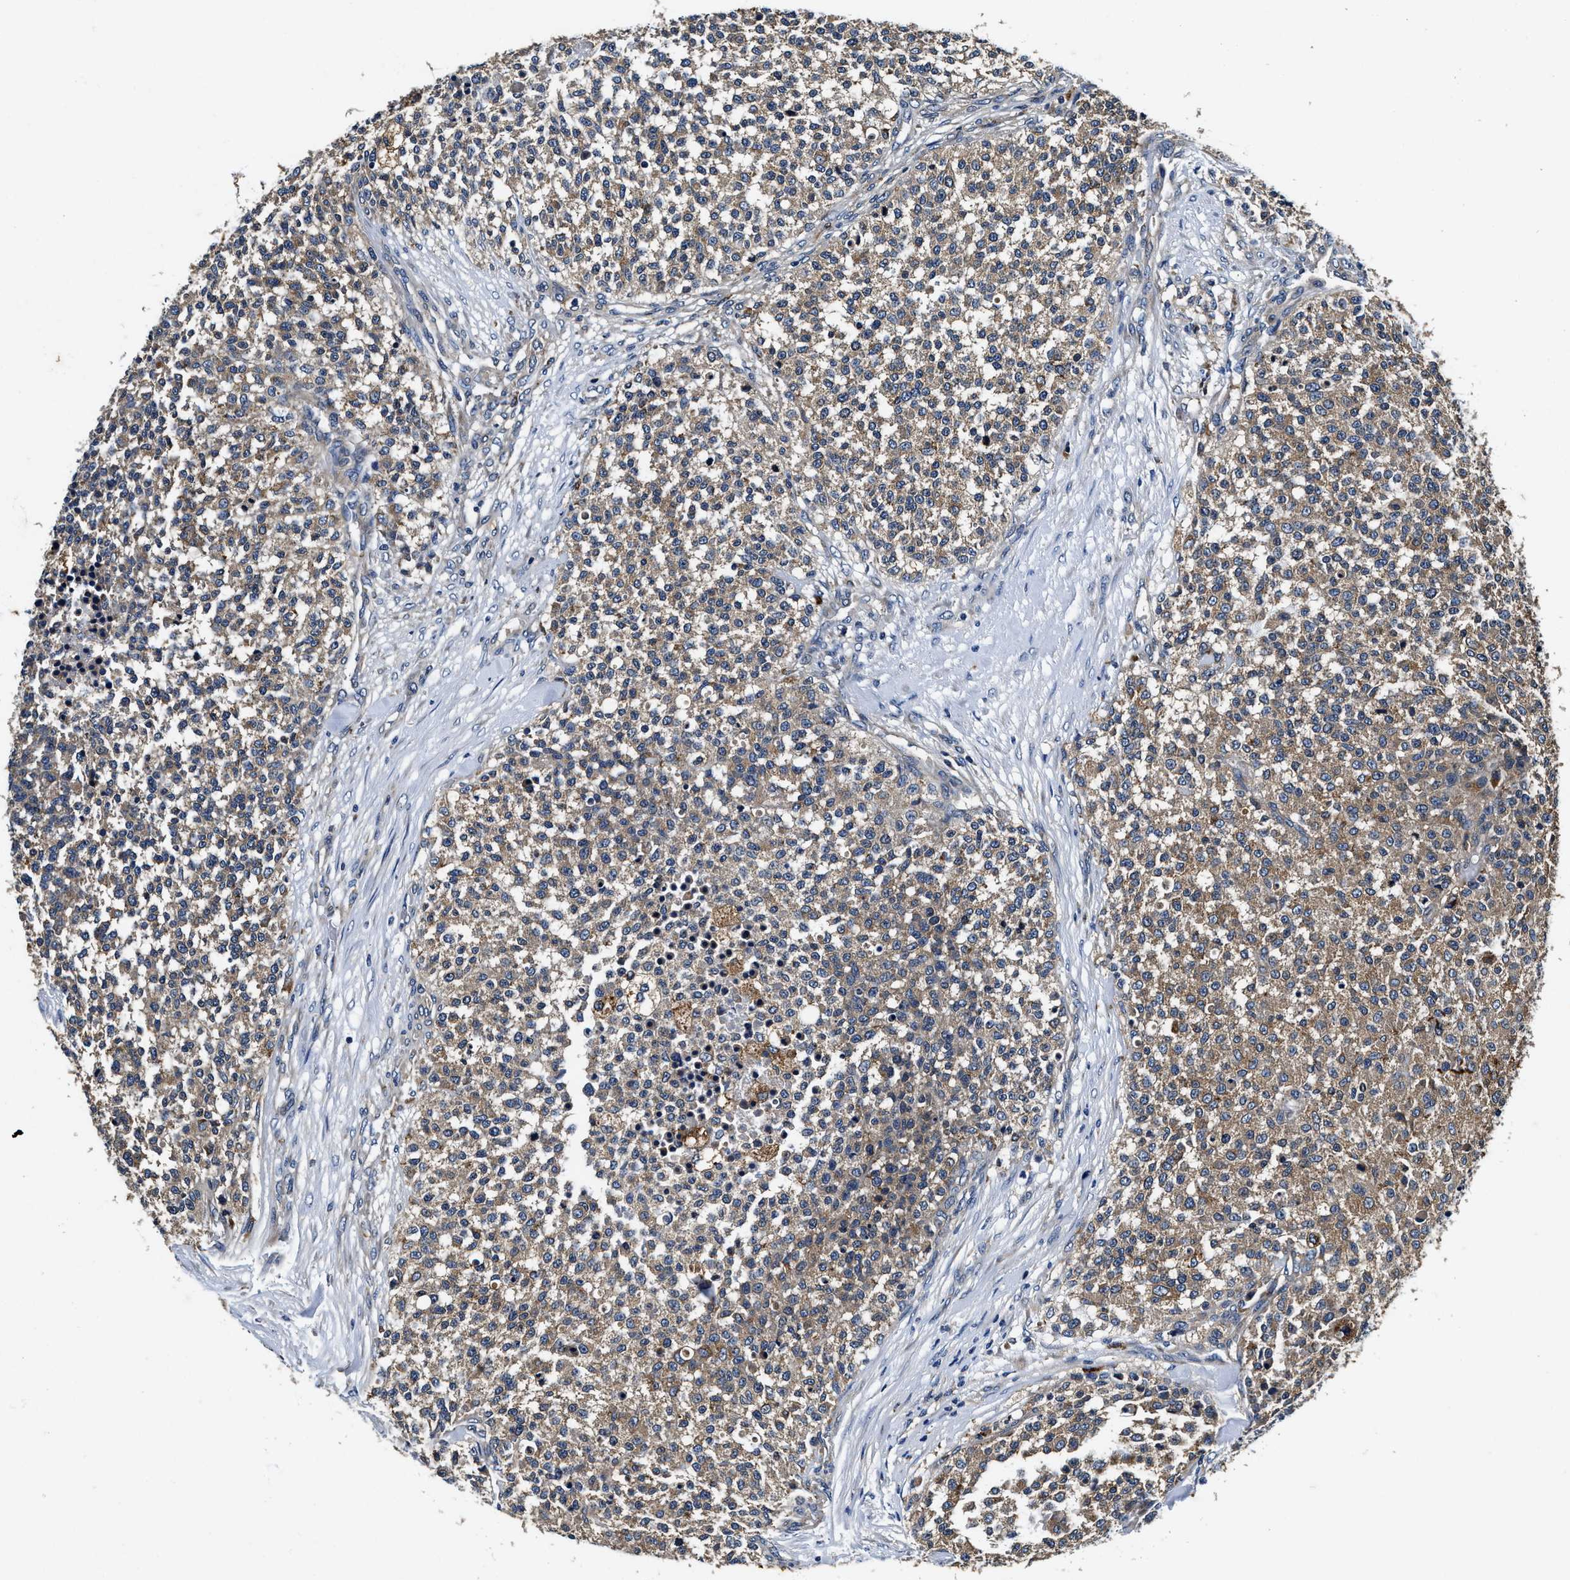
{"staining": {"intensity": "moderate", "quantity": ">75%", "location": "cytoplasmic/membranous"}, "tissue": "testis cancer", "cell_type": "Tumor cells", "image_type": "cancer", "snomed": [{"axis": "morphology", "description": "Seminoma, NOS"}, {"axis": "topography", "description": "Testis"}], "caption": "This micrograph demonstrates immunohistochemistry staining of human testis cancer (seminoma), with medium moderate cytoplasmic/membranous staining in approximately >75% of tumor cells.", "gene": "PI4KB", "patient": {"sex": "male", "age": 59}}